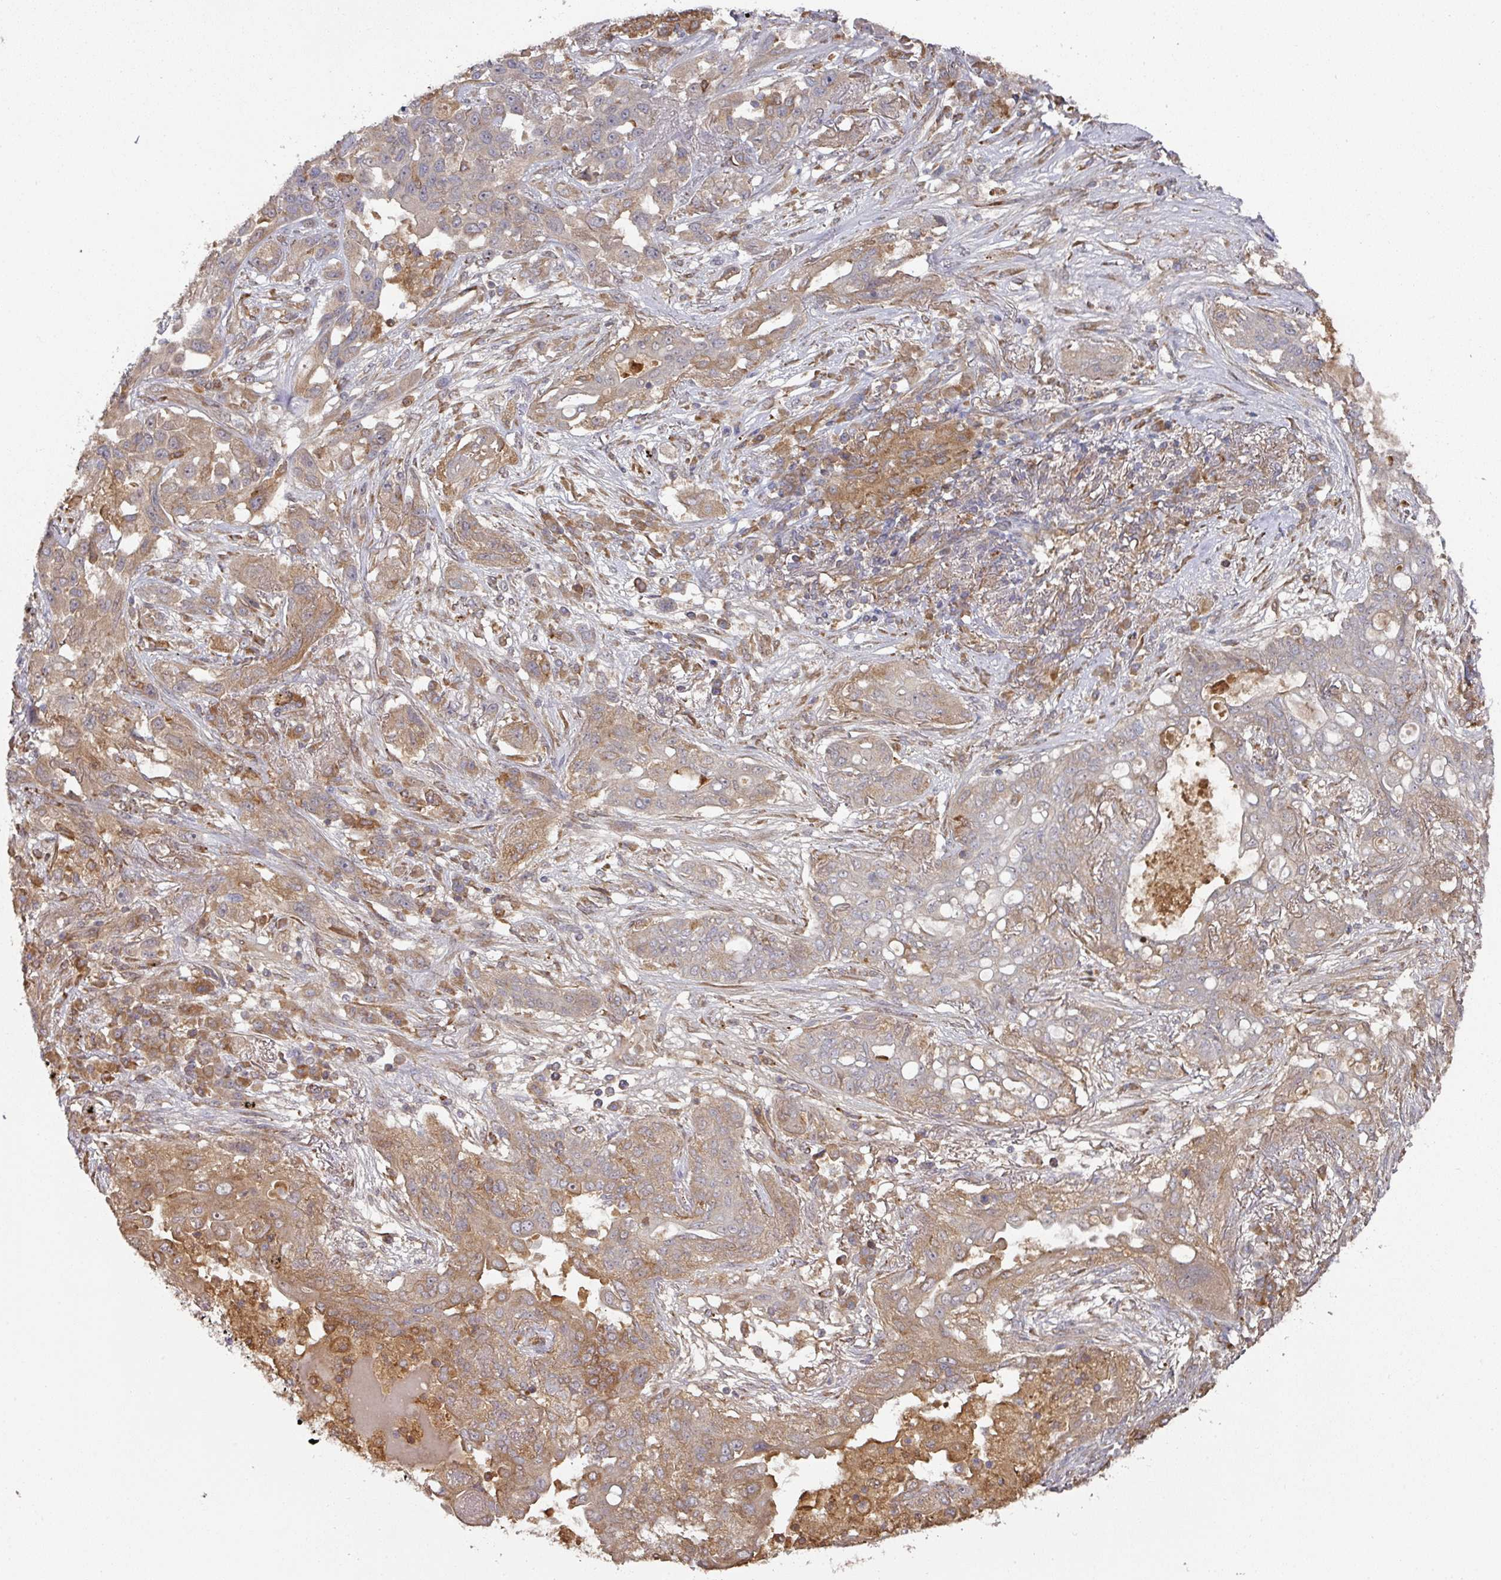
{"staining": {"intensity": "moderate", "quantity": "25%-75%", "location": "cytoplasmic/membranous"}, "tissue": "lung cancer", "cell_type": "Tumor cells", "image_type": "cancer", "snomed": [{"axis": "morphology", "description": "Squamous cell carcinoma, NOS"}, {"axis": "topography", "description": "Lung"}], "caption": "This is a photomicrograph of IHC staining of squamous cell carcinoma (lung), which shows moderate positivity in the cytoplasmic/membranous of tumor cells.", "gene": "CEP95", "patient": {"sex": "female", "age": 70}}